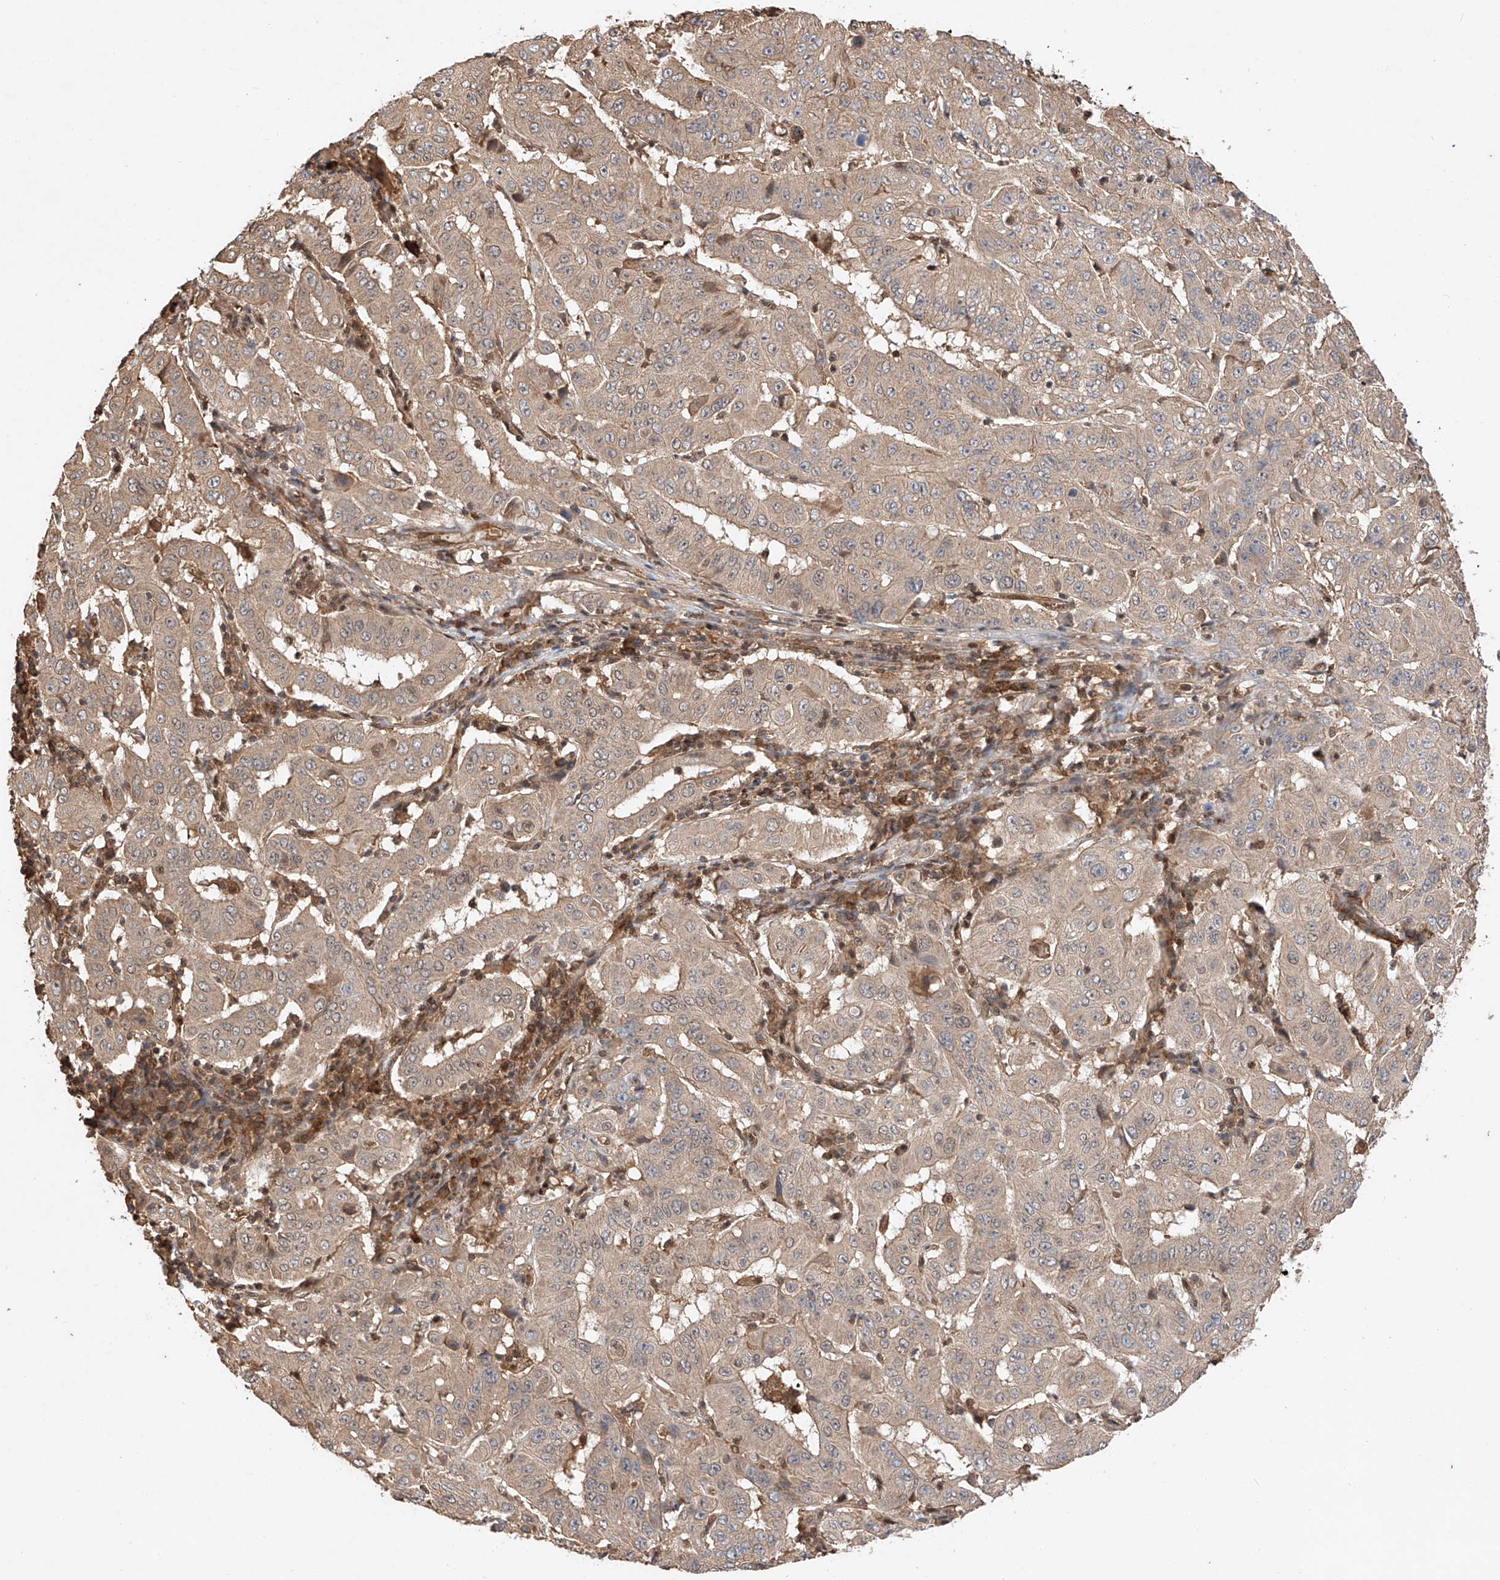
{"staining": {"intensity": "moderate", "quantity": ">75%", "location": "cytoplasmic/membranous"}, "tissue": "pancreatic cancer", "cell_type": "Tumor cells", "image_type": "cancer", "snomed": [{"axis": "morphology", "description": "Adenocarcinoma, NOS"}, {"axis": "topography", "description": "Pancreas"}], "caption": "There is medium levels of moderate cytoplasmic/membranous positivity in tumor cells of pancreatic cancer (adenocarcinoma), as demonstrated by immunohistochemical staining (brown color).", "gene": "RILPL2", "patient": {"sex": "male", "age": 63}}